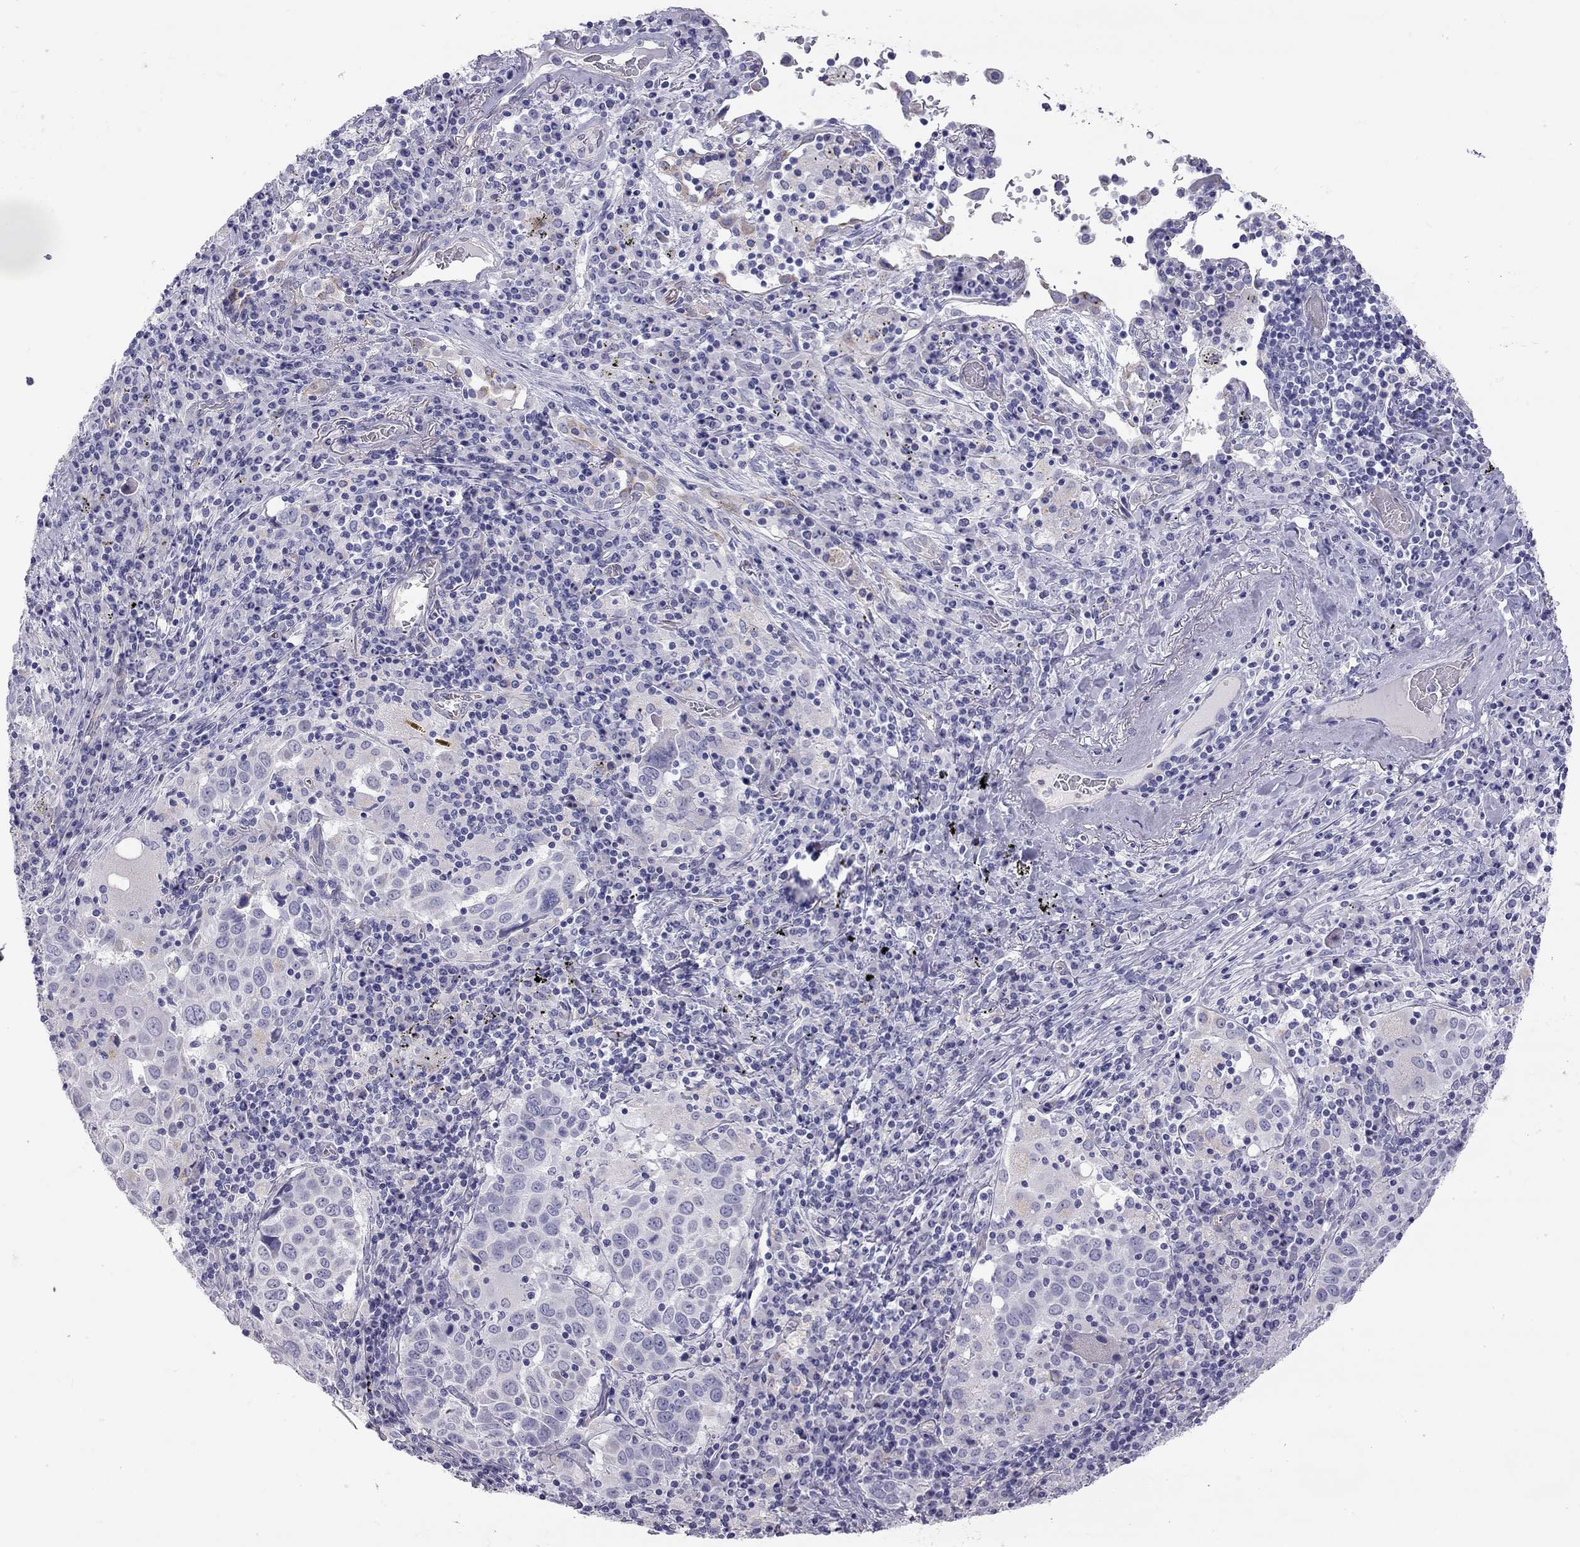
{"staining": {"intensity": "negative", "quantity": "none", "location": "none"}, "tissue": "lung cancer", "cell_type": "Tumor cells", "image_type": "cancer", "snomed": [{"axis": "morphology", "description": "Squamous cell carcinoma, NOS"}, {"axis": "topography", "description": "Lung"}], "caption": "IHC photomicrograph of neoplastic tissue: lung cancer stained with DAB (3,3'-diaminobenzidine) demonstrates no significant protein positivity in tumor cells.", "gene": "TDRD6", "patient": {"sex": "male", "age": 57}}